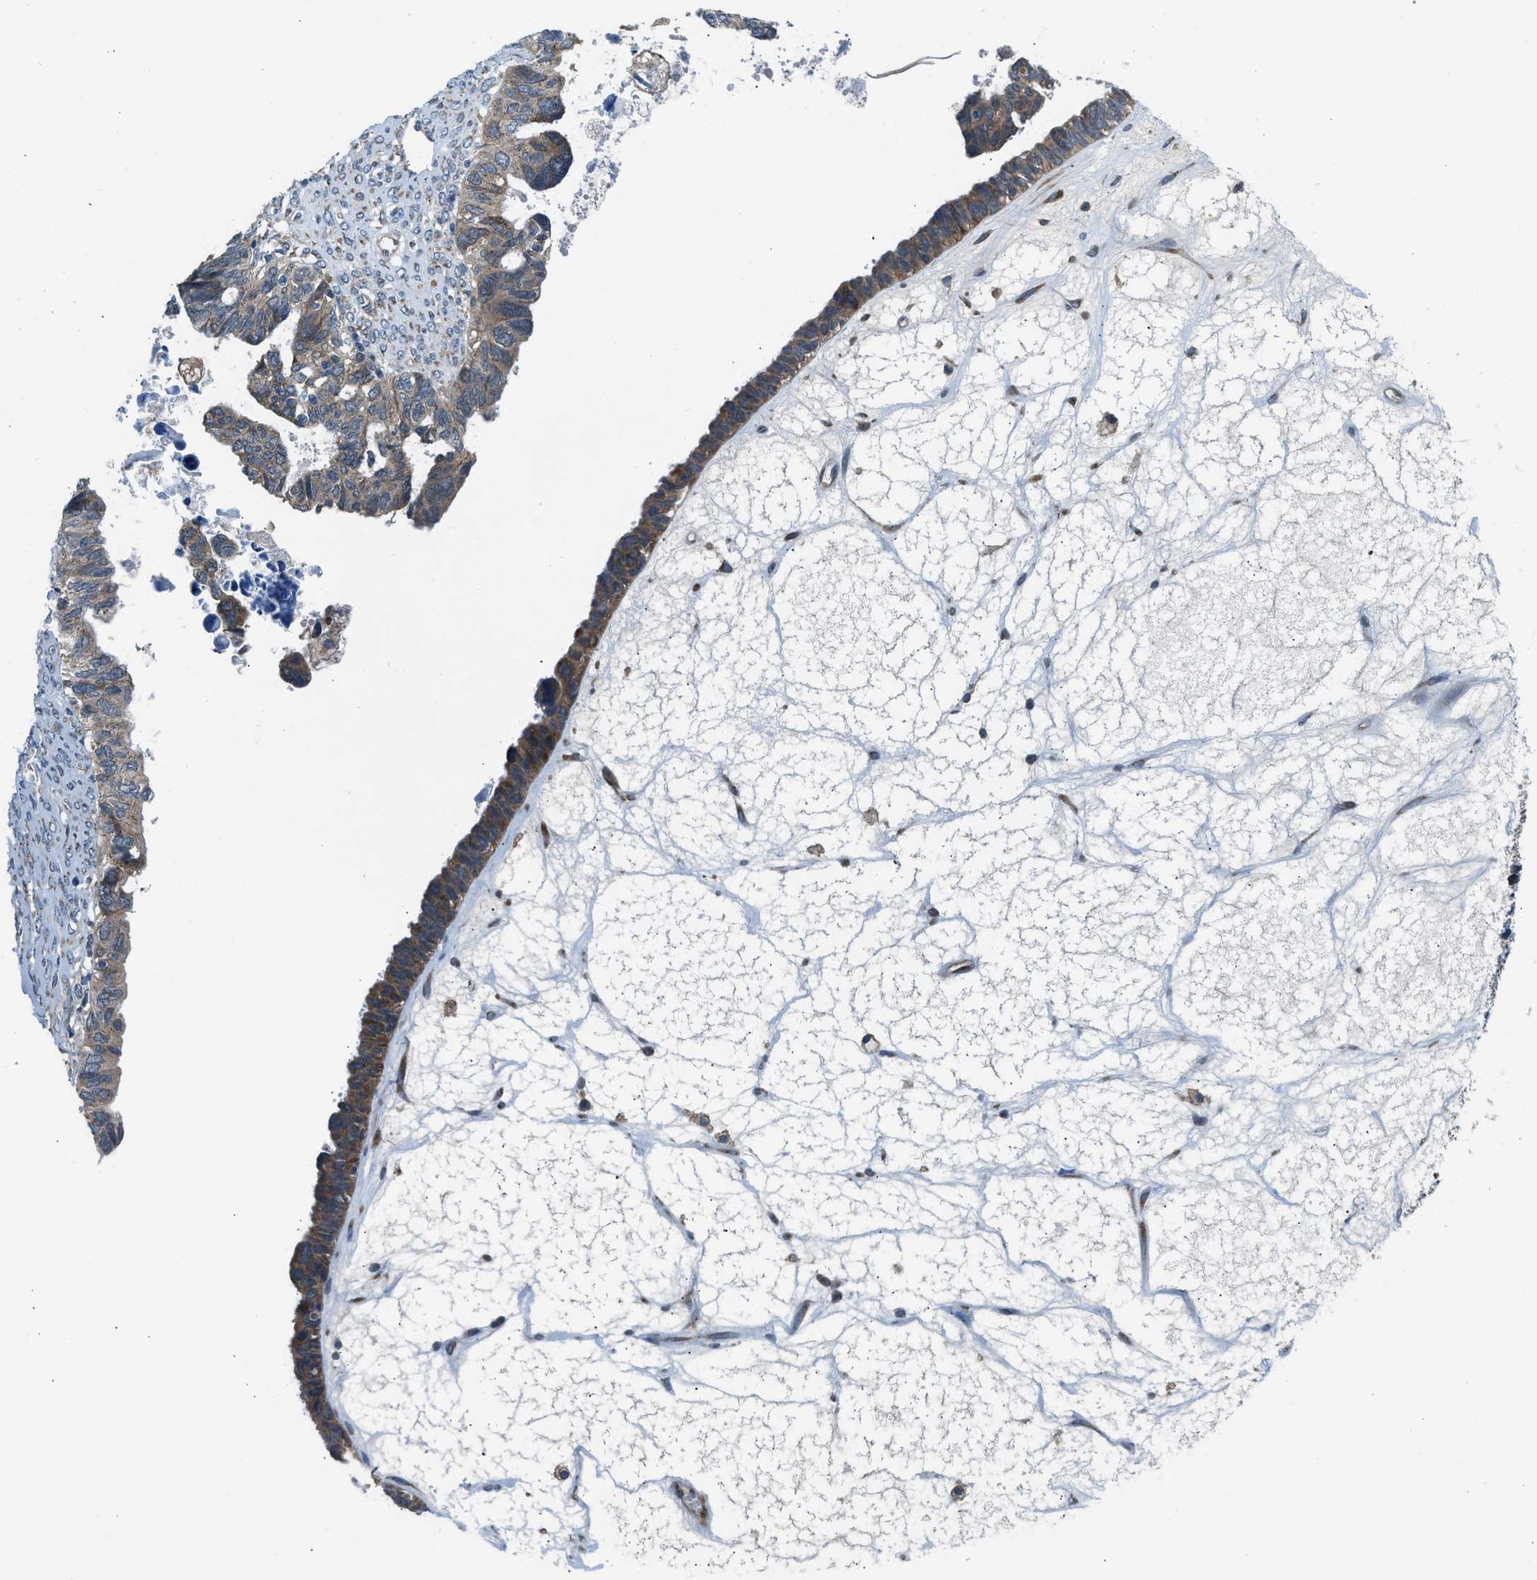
{"staining": {"intensity": "moderate", "quantity": "25%-75%", "location": "cytoplasmic/membranous"}, "tissue": "ovarian cancer", "cell_type": "Tumor cells", "image_type": "cancer", "snomed": [{"axis": "morphology", "description": "Cystadenocarcinoma, serous, NOS"}, {"axis": "topography", "description": "Ovary"}], "caption": "Tumor cells reveal medium levels of moderate cytoplasmic/membranous positivity in about 25%-75% of cells in human ovarian cancer.", "gene": "EDARADD", "patient": {"sex": "female", "age": 79}}